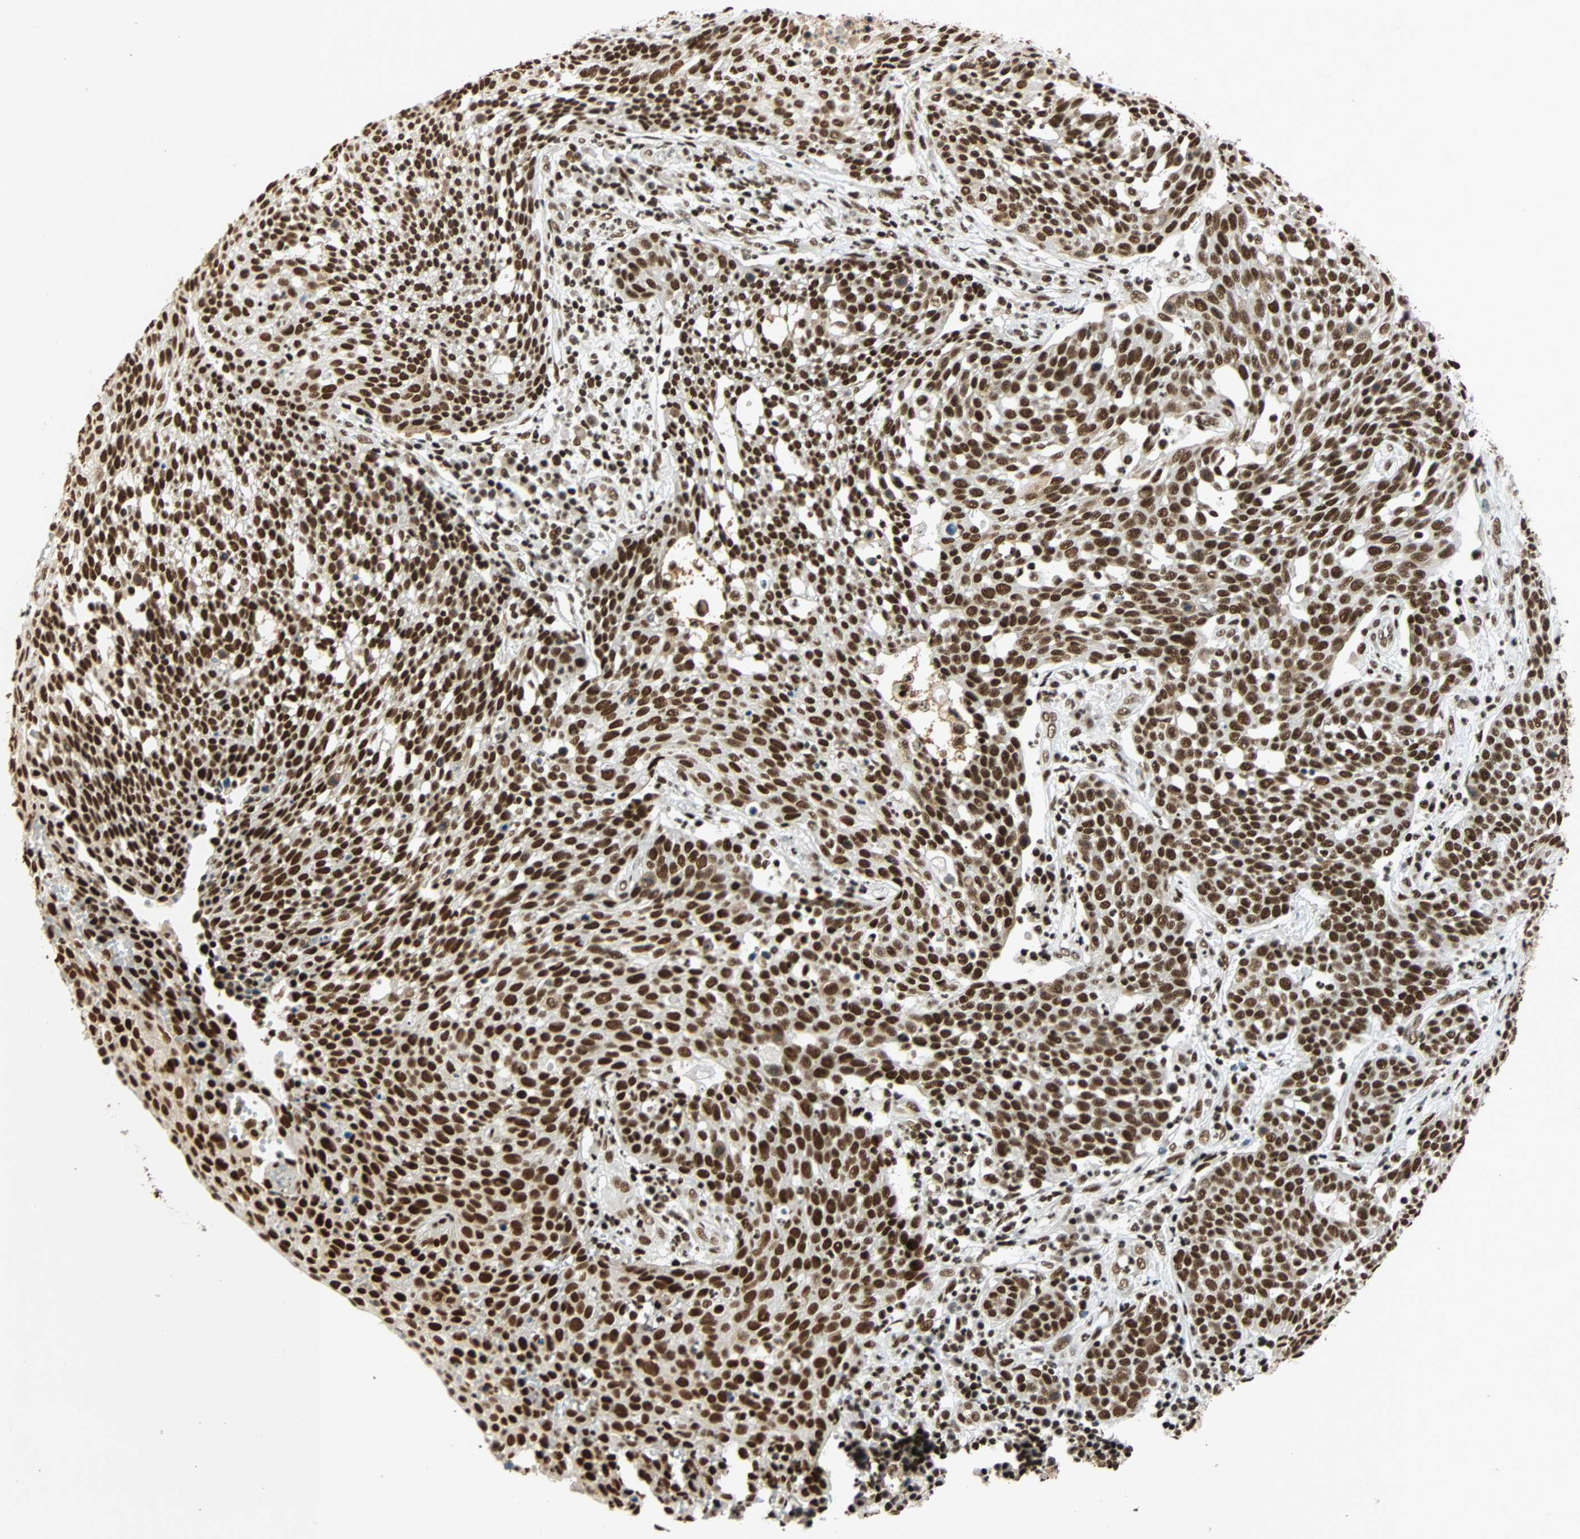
{"staining": {"intensity": "strong", "quantity": ">75%", "location": "nuclear"}, "tissue": "cervical cancer", "cell_type": "Tumor cells", "image_type": "cancer", "snomed": [{"axis": "morphology", "description": "Squamous cell carcinoma, NOS"}, {"axis": "topography", "description": "Cervix"}], "caption": "There is high levels of strong nuclear positivity in tumor cells of cervical cancer (squamous cell carcinoma), as demonstrated by immunohistochemical staining (brown color).", "gene": "CDK12", "patient": {"sex": "female", "age": 34}}